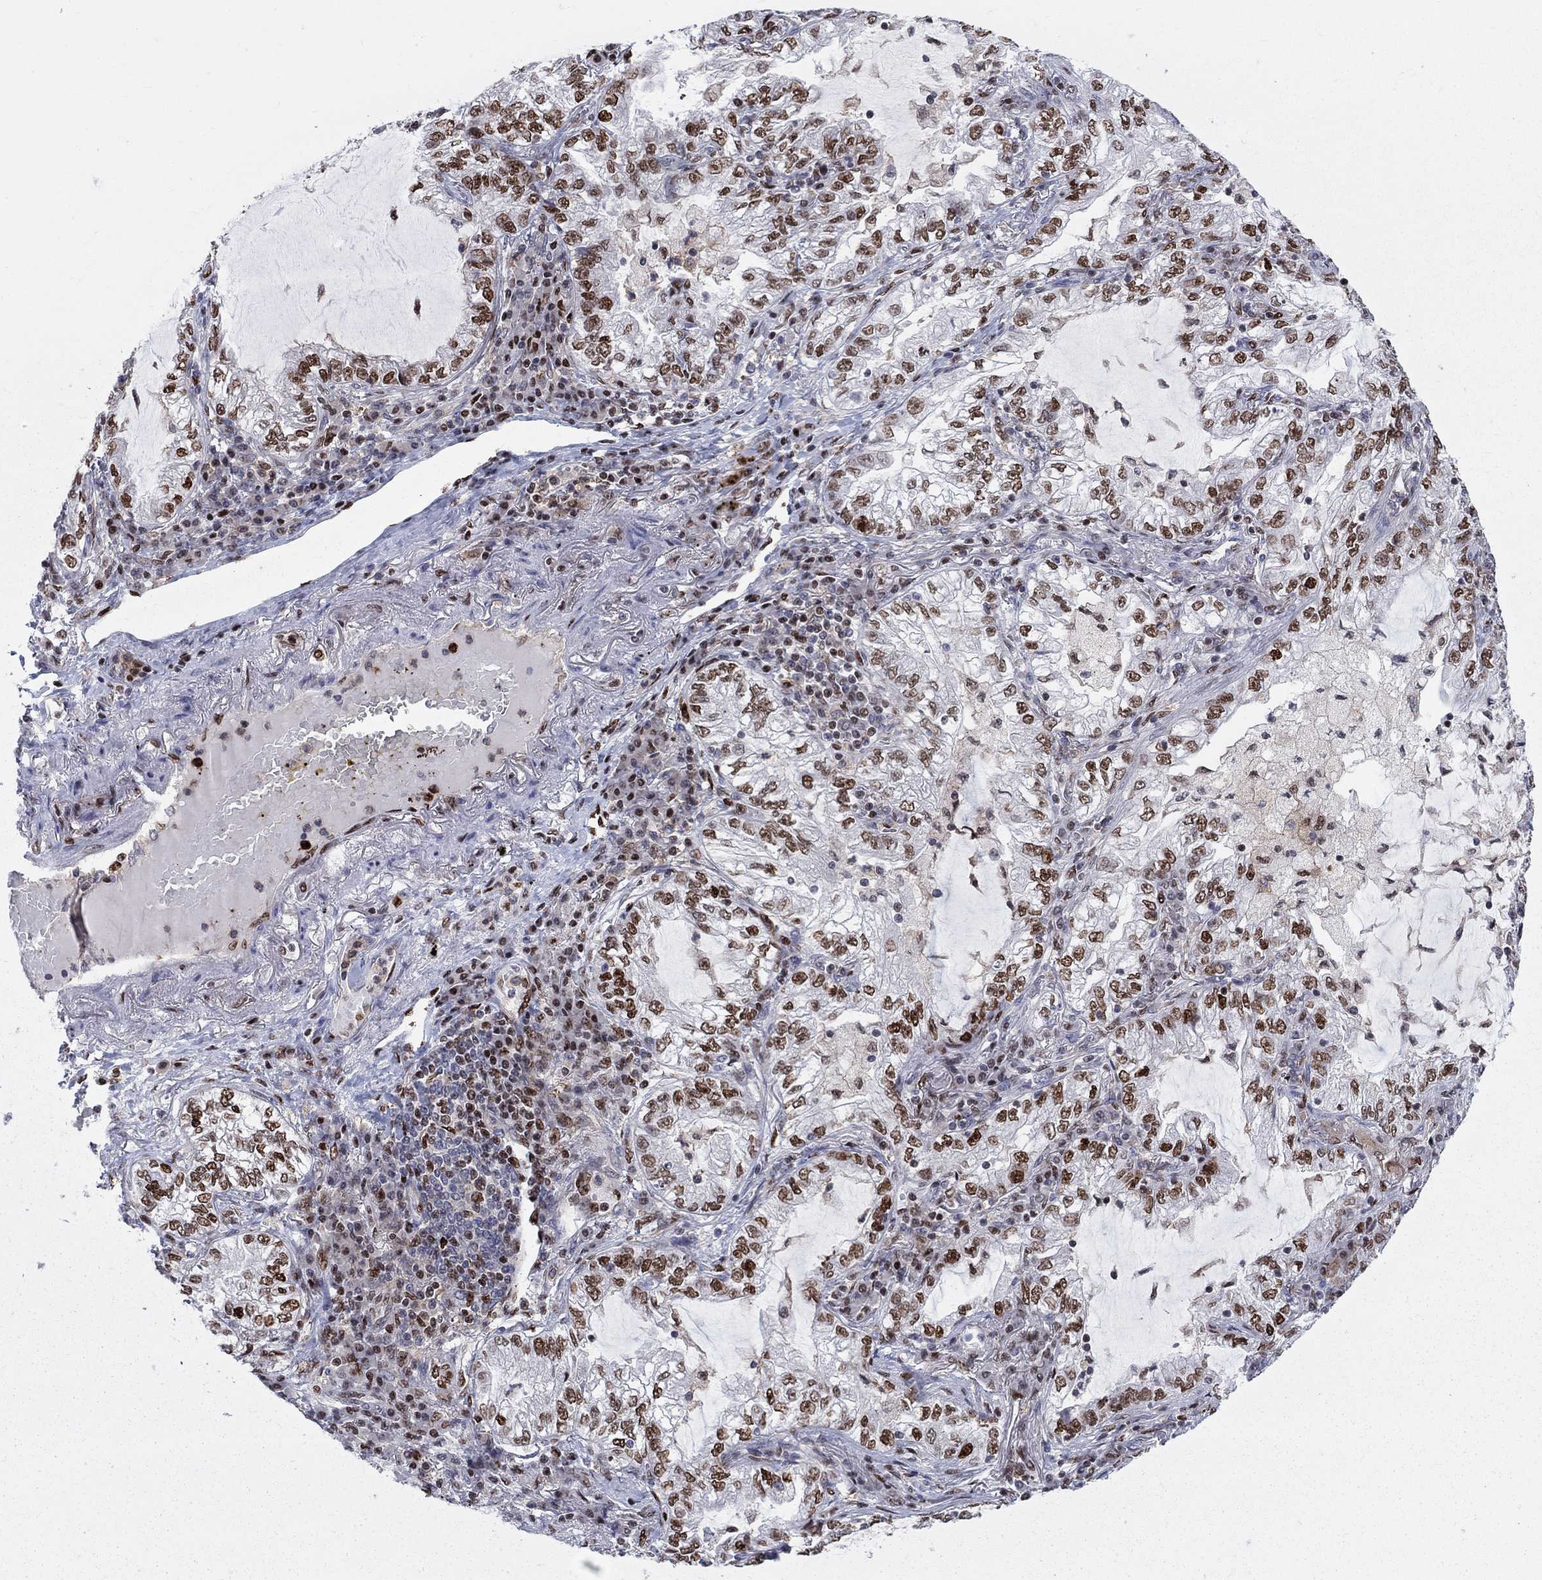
{"staining": {"intensity": "strong", "quantity": ">75%", "location": "nuclear"}, "tissue": "lung cancer", "cell_type": "Tumor cells", "image_type": "cancer", "snomed": [{"axis": "morphology", "description": "Adenocarcinoma, NOS"}, {"axis": "topography", "description": "Lung"}], "caption": "Immunohistochemistry (IHC) (DAB) staining of lung cancer (adenocarcinoma) demonstrates strong nuclear protein staining in about >75% of tumor cells.", "gene": "ZNHIT3", "patient": {"sex": "female", "age": 73}}